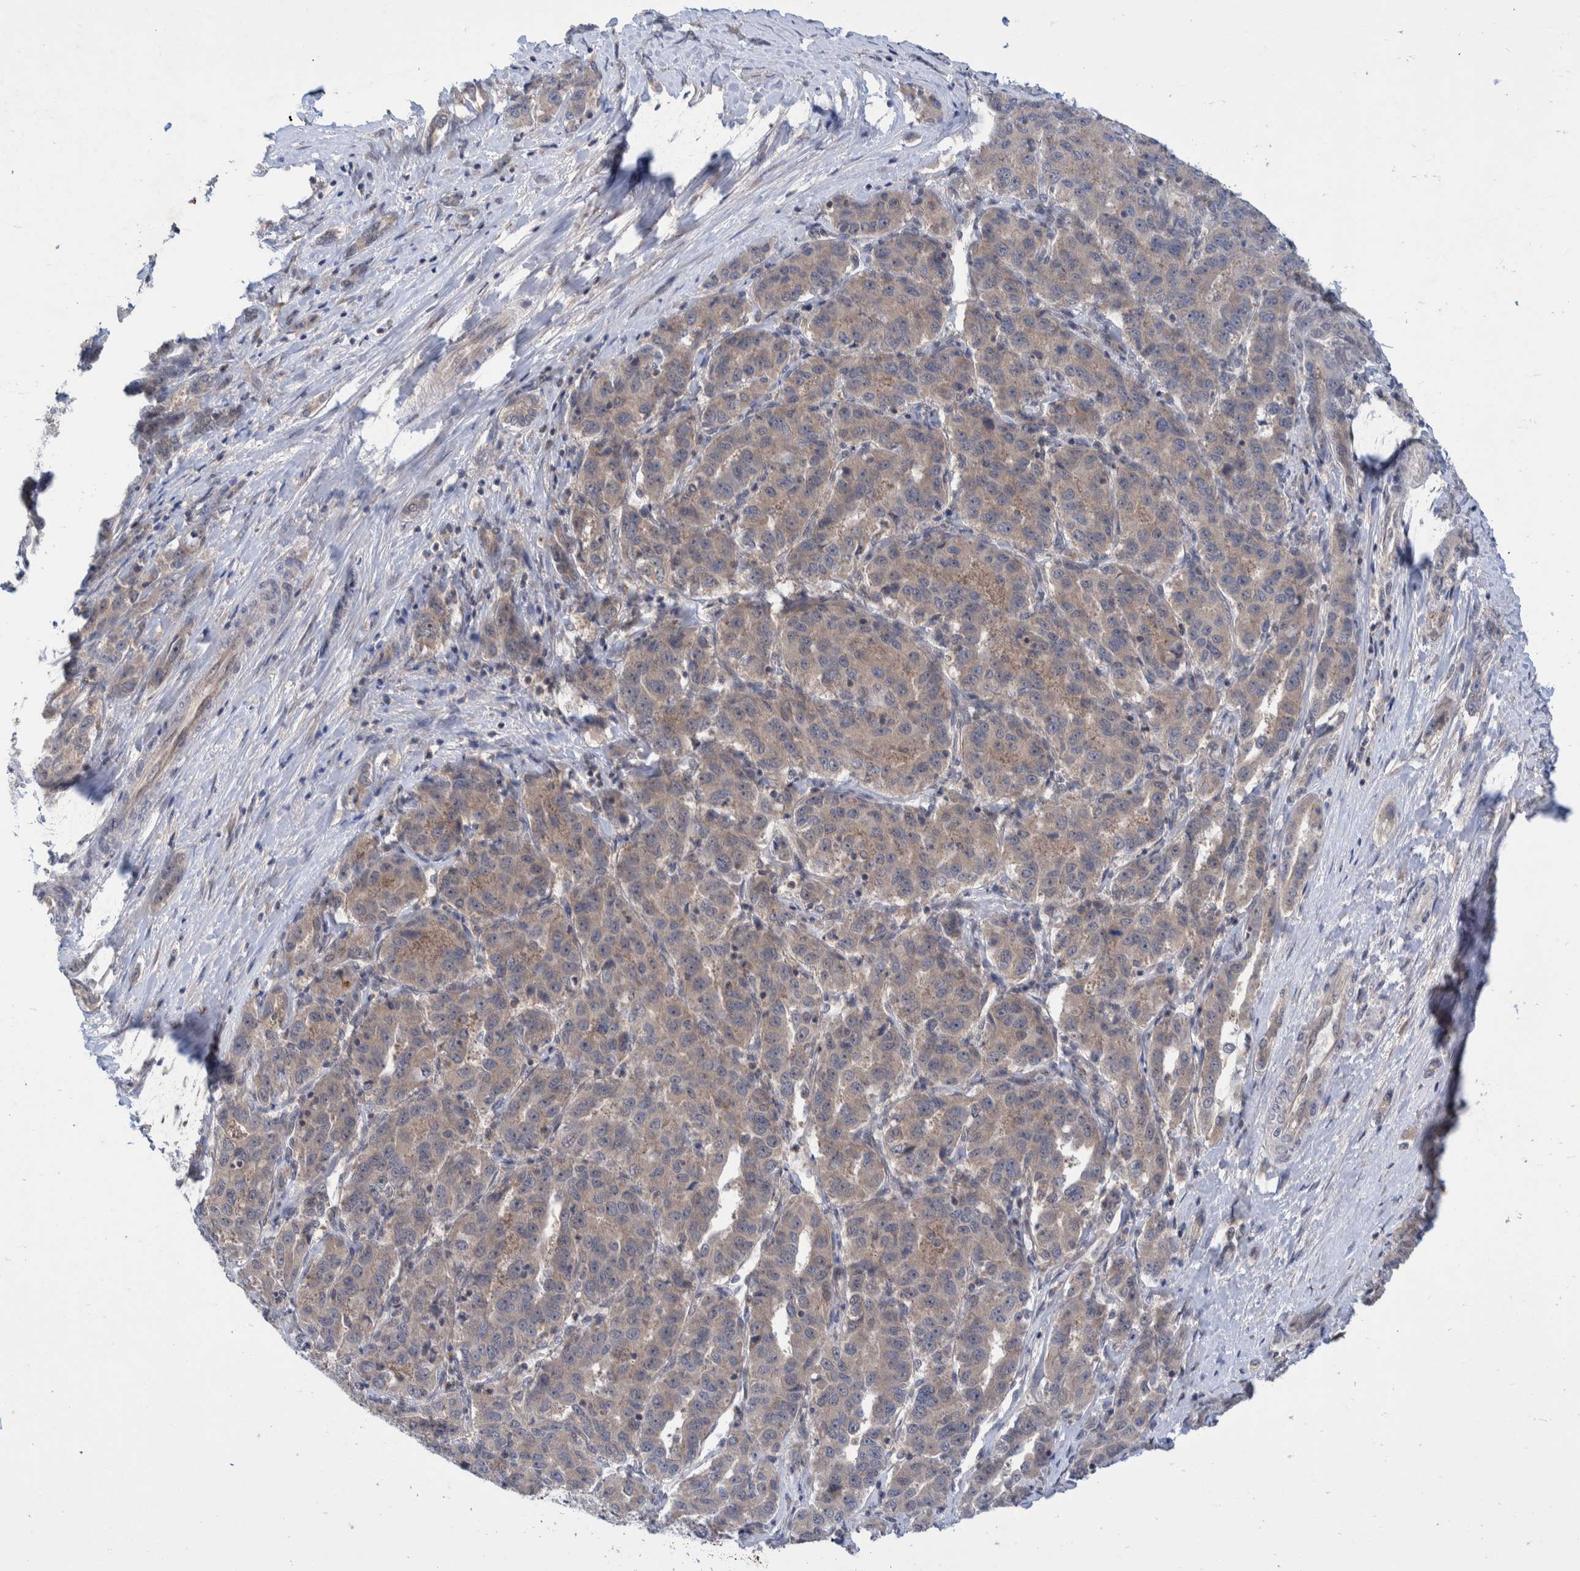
{"staining": {"intensity": "negative", "quantity": "none", "location": "none"}, "tissue": "liver cancer", "cell_type": "Tumor cells", "image_type": "cancer", "snomed": [{"axis": "morphology", "description": "Cholangiocarcinoma"}, {"axis": "topography", "description": "Liver"}], "caption": "IHC photomicrograph of liver cholangiocarcinoma stained for a protein (brown), which shows no expression in tumor cells.", "gene": "PLPBP", "patient": {"sex": "male", "age": 59}}